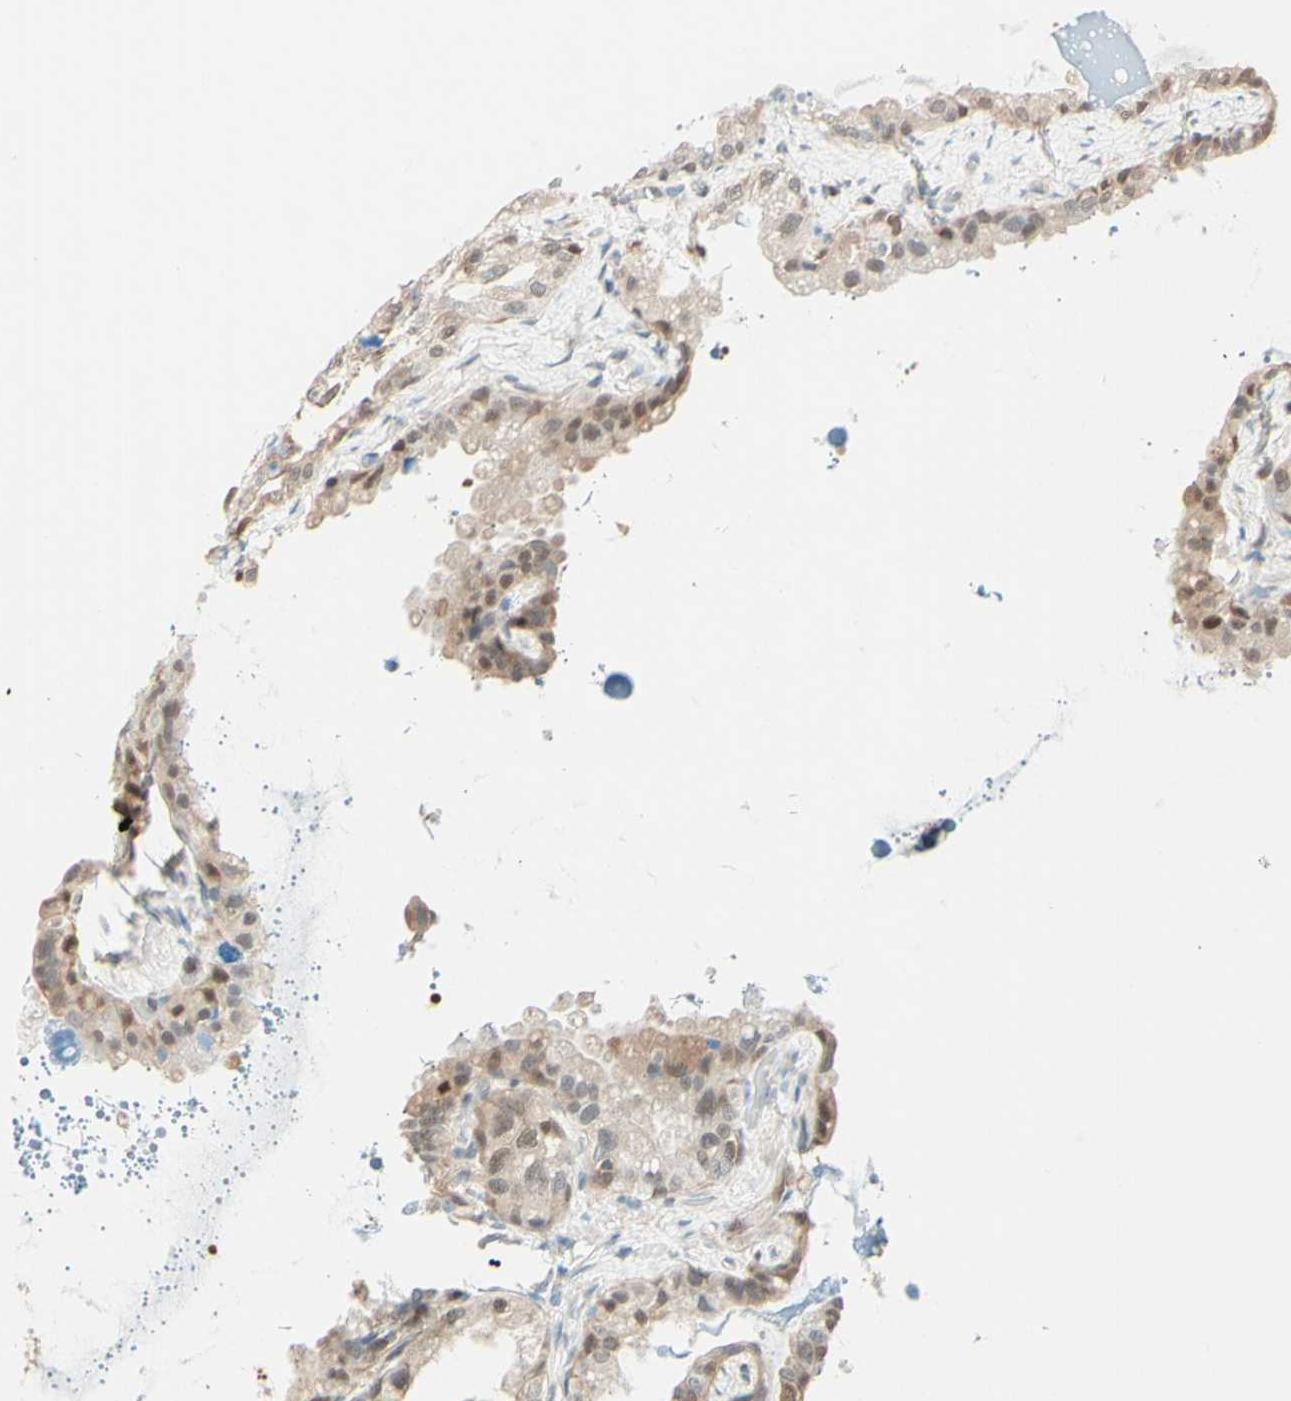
{"staining": {"intensity": "weak", "quantity": "25%-75%", "location": "nuclear"}, "tissue": "seminal vesicle", "cell_type": "Glandular cells", "image_type": "normal", "snomed": [{"axis": "morphology", "description": "Normal tissue, NOS"}, {"axis": "topography", "description": "Seminal veicle"}], "caption": "A histopathology image showing weak nuclear expression in about 25%-75% of glandular cells in normal seminal vesicle, as visualized by brown immunohistochemical staining.", "gene": "UPK3B", "patient": {"sex": "male", "age": 68}}